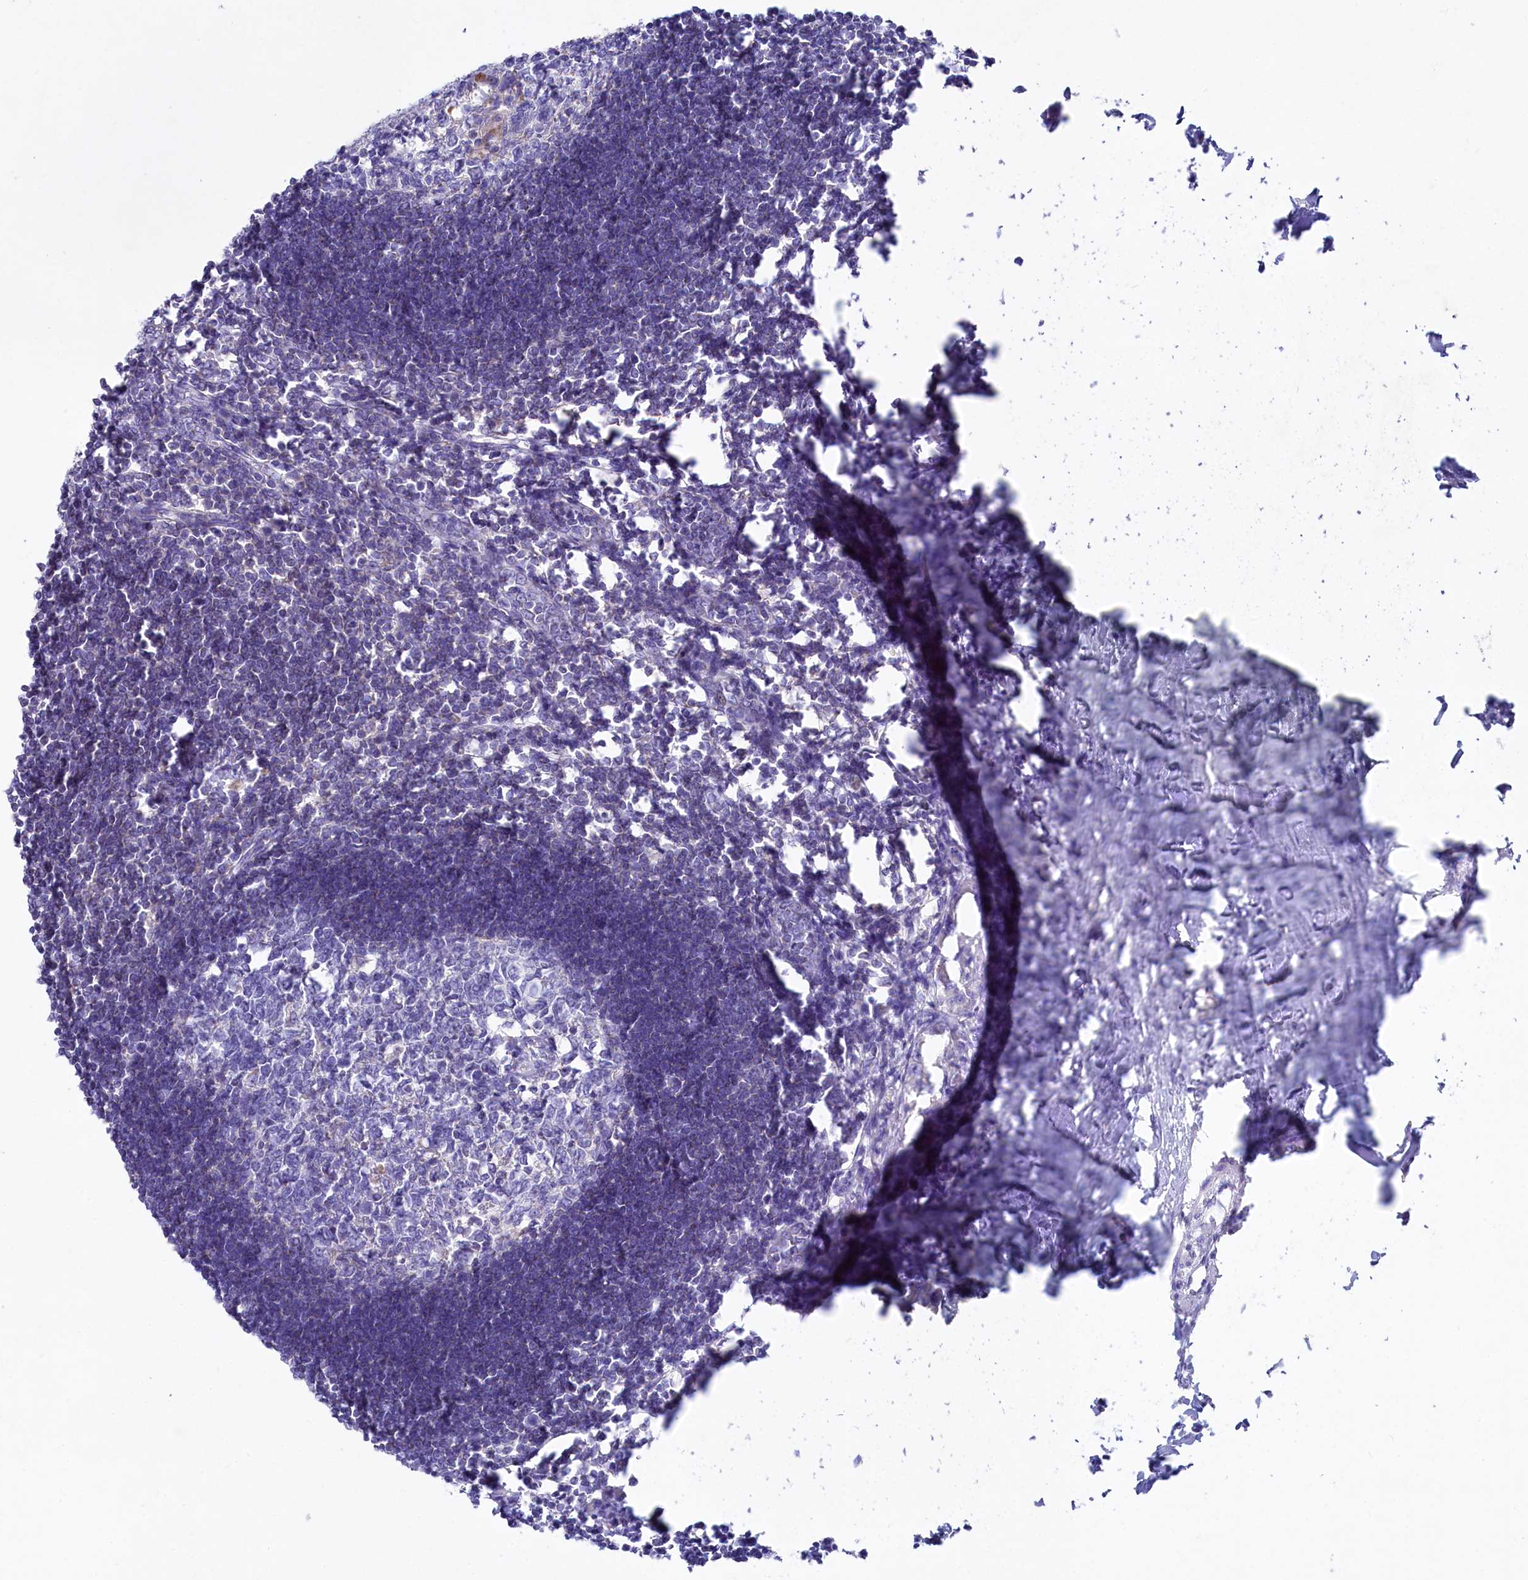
{"staining": {"intensity": "moderate", "quantity": "<25%", "location": "cytoplasmic/membranous"}, "tissue": "lymph node", "cell_type": "Germinal center cells", "image_type": "normal", "snomed": [{"axis": "morphology", "description": "Normal tissue, NOS"}, {"axis": "morphology", "description": "Malignant melanoma, Metastatic site"}, {"axis": "topography", "description": "Lymph node"}], "caption": "Lymph node stained with IHC exhibits moderate cytoplasmic/membranous positivity in approximately <25% of germinal center cells. (DAB = brown stain, brightfield microscopy at high magnification).", "gene": "VPS26B", "patient": {"sex": "male", "age": 41}}